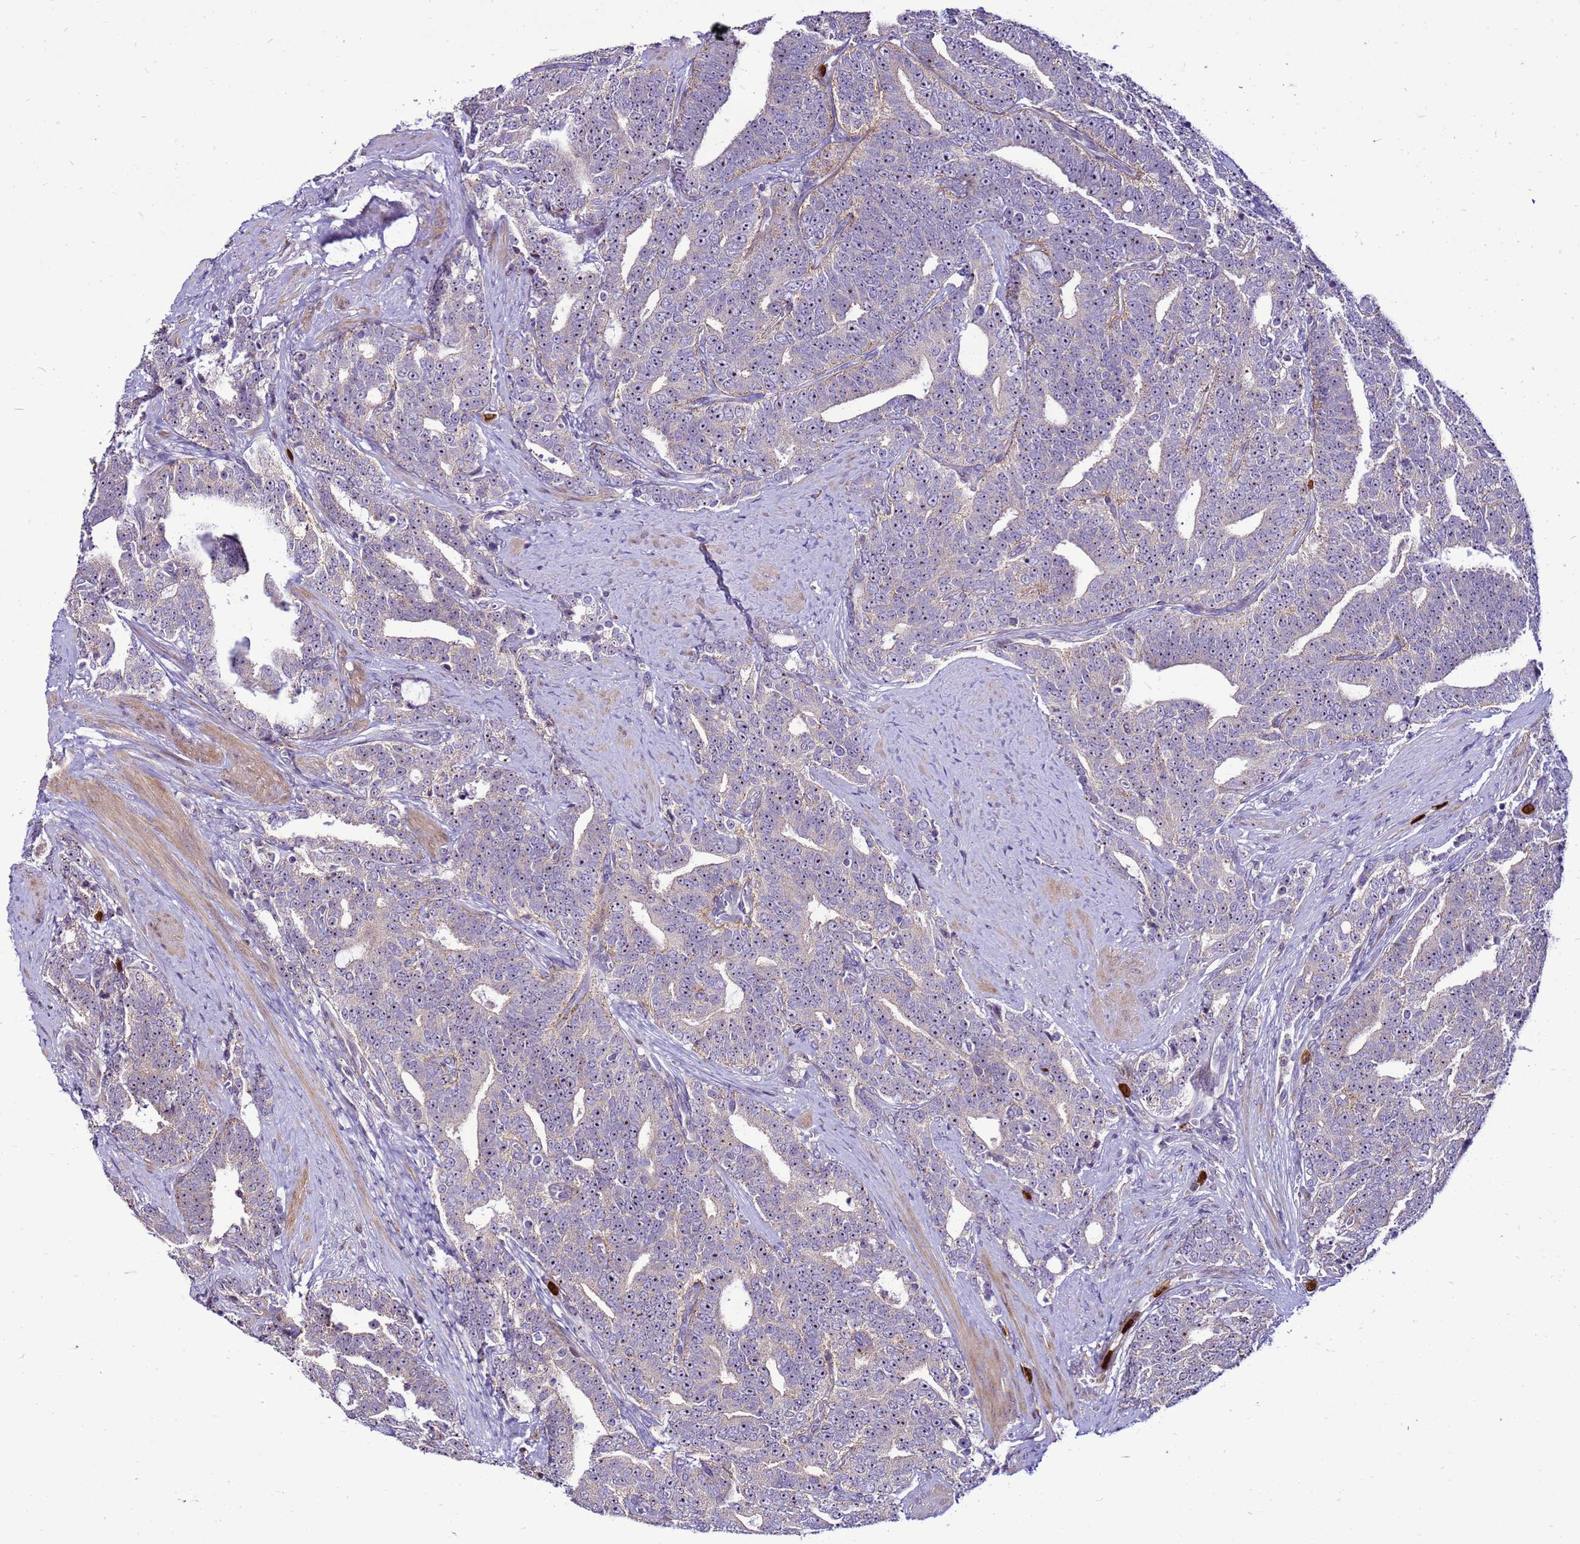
{"staining": {"intensity": "negative", "quantity": "none", "location": "none"}, "tissue": "prostate cancer", "cell_type": "Tumor cells", "image_type": "cancer", "snomed": [{"axis": "morphology", "description": "Adenocarcinoma, High grade"}, {"axis": "topography", "description": "Prostate and seminal vesicle, NOS"}], "caption": "Immunohistochemistry micrograph of neoplastic tissue: prostate cancer stained with DAB (3,3'-diaminobenzidine) reveals no significant protein positivity in tumor cells. (Stains: DAB (3,3'-diaminobenzidine) immunohistochemistry (IHC) with hematoxylin counter stain, Microscopy: brightfield microscopy at high magnification).", "gene": "VPS4B", "patient": {"sex": "male", "age": 67}}